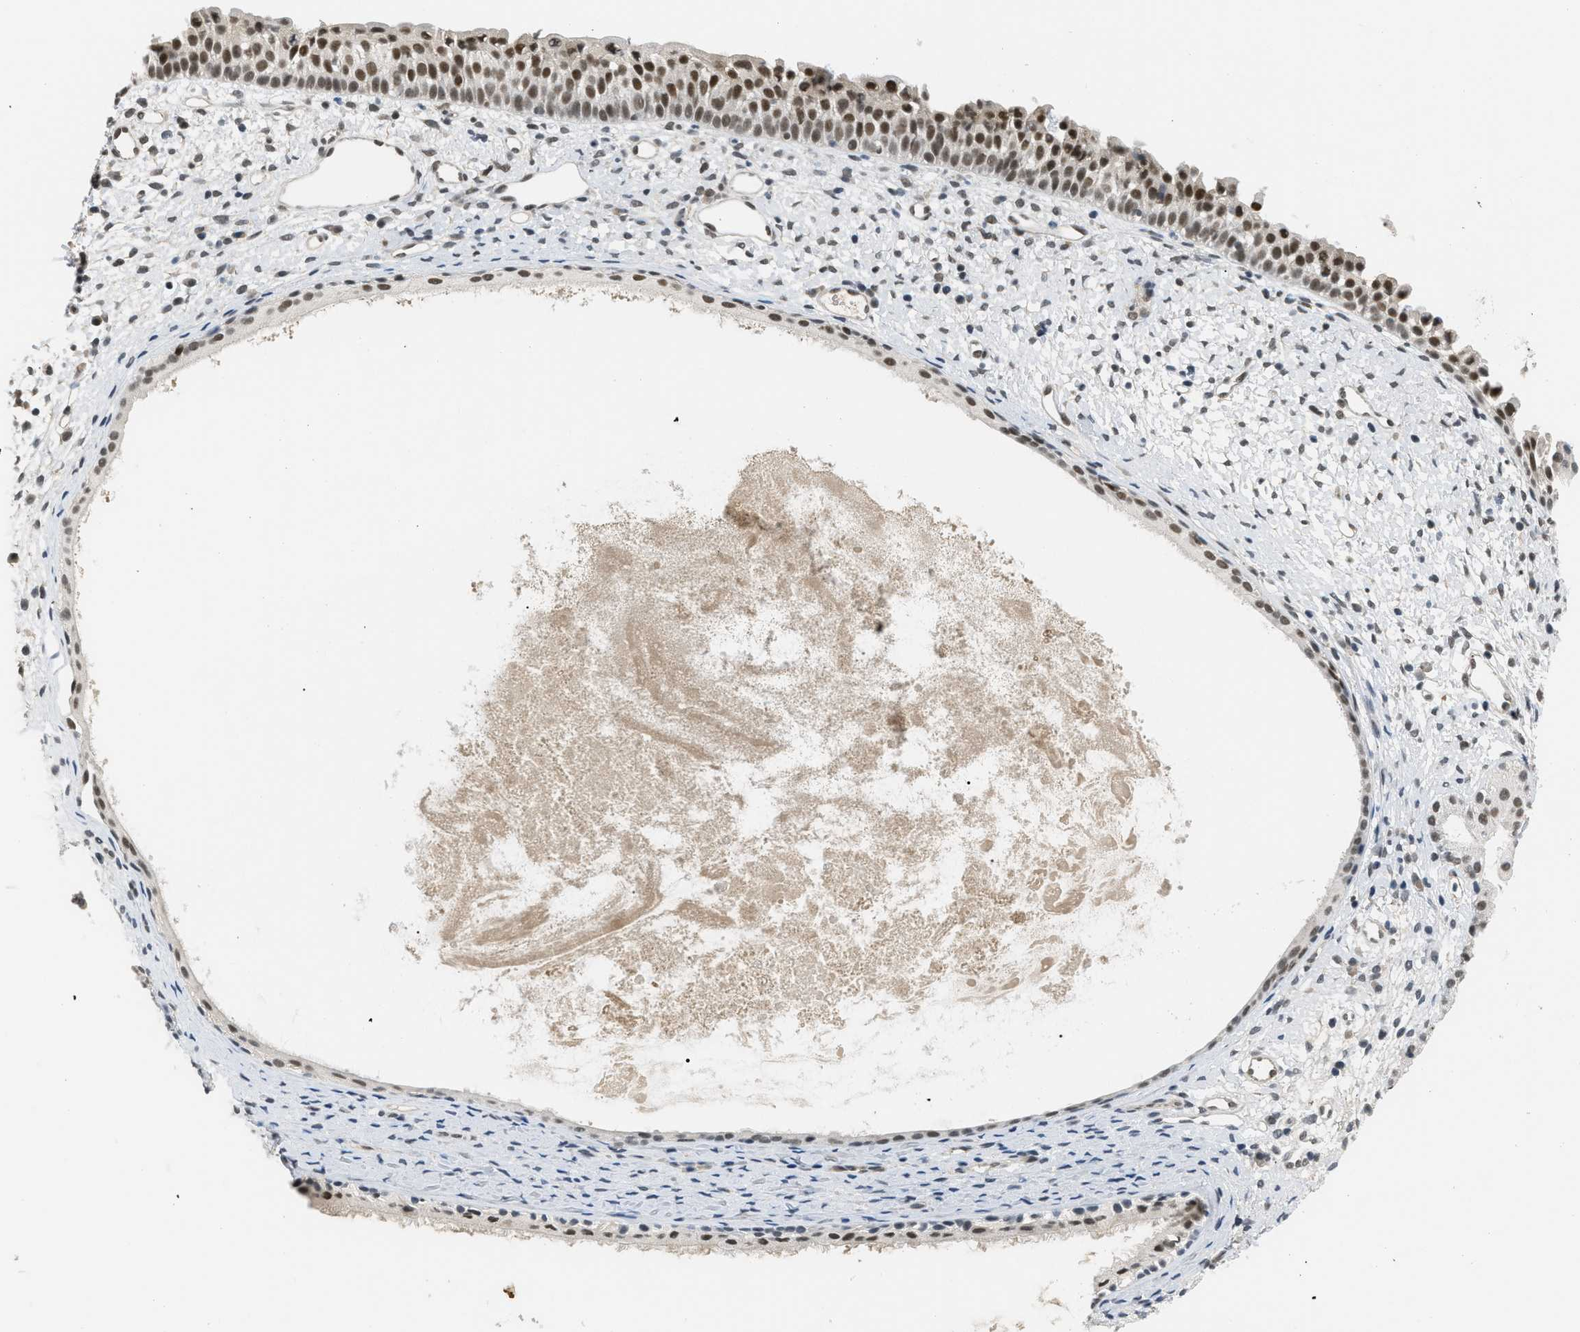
{"staining": {"intensity": "moderate", "quantity": ">75%", "location": "nuclear"}, "tissue": "nasopharynx", "cell_type": "Respiratory epithelial cells", "image_type": "normal", "snomed": [{"axis": "morphology", "description": "Normal tissue, NOS"}, {"axis": "topography", "description": "Nasopharynx"}], "caption": "Protein expression analysis of normal nasopharynx reveals moderate nuclear staining in approximately >75% of respiratory epithelial cells.", "gene": "MZF1", "patient": {"sex": "male", "age": 22}}